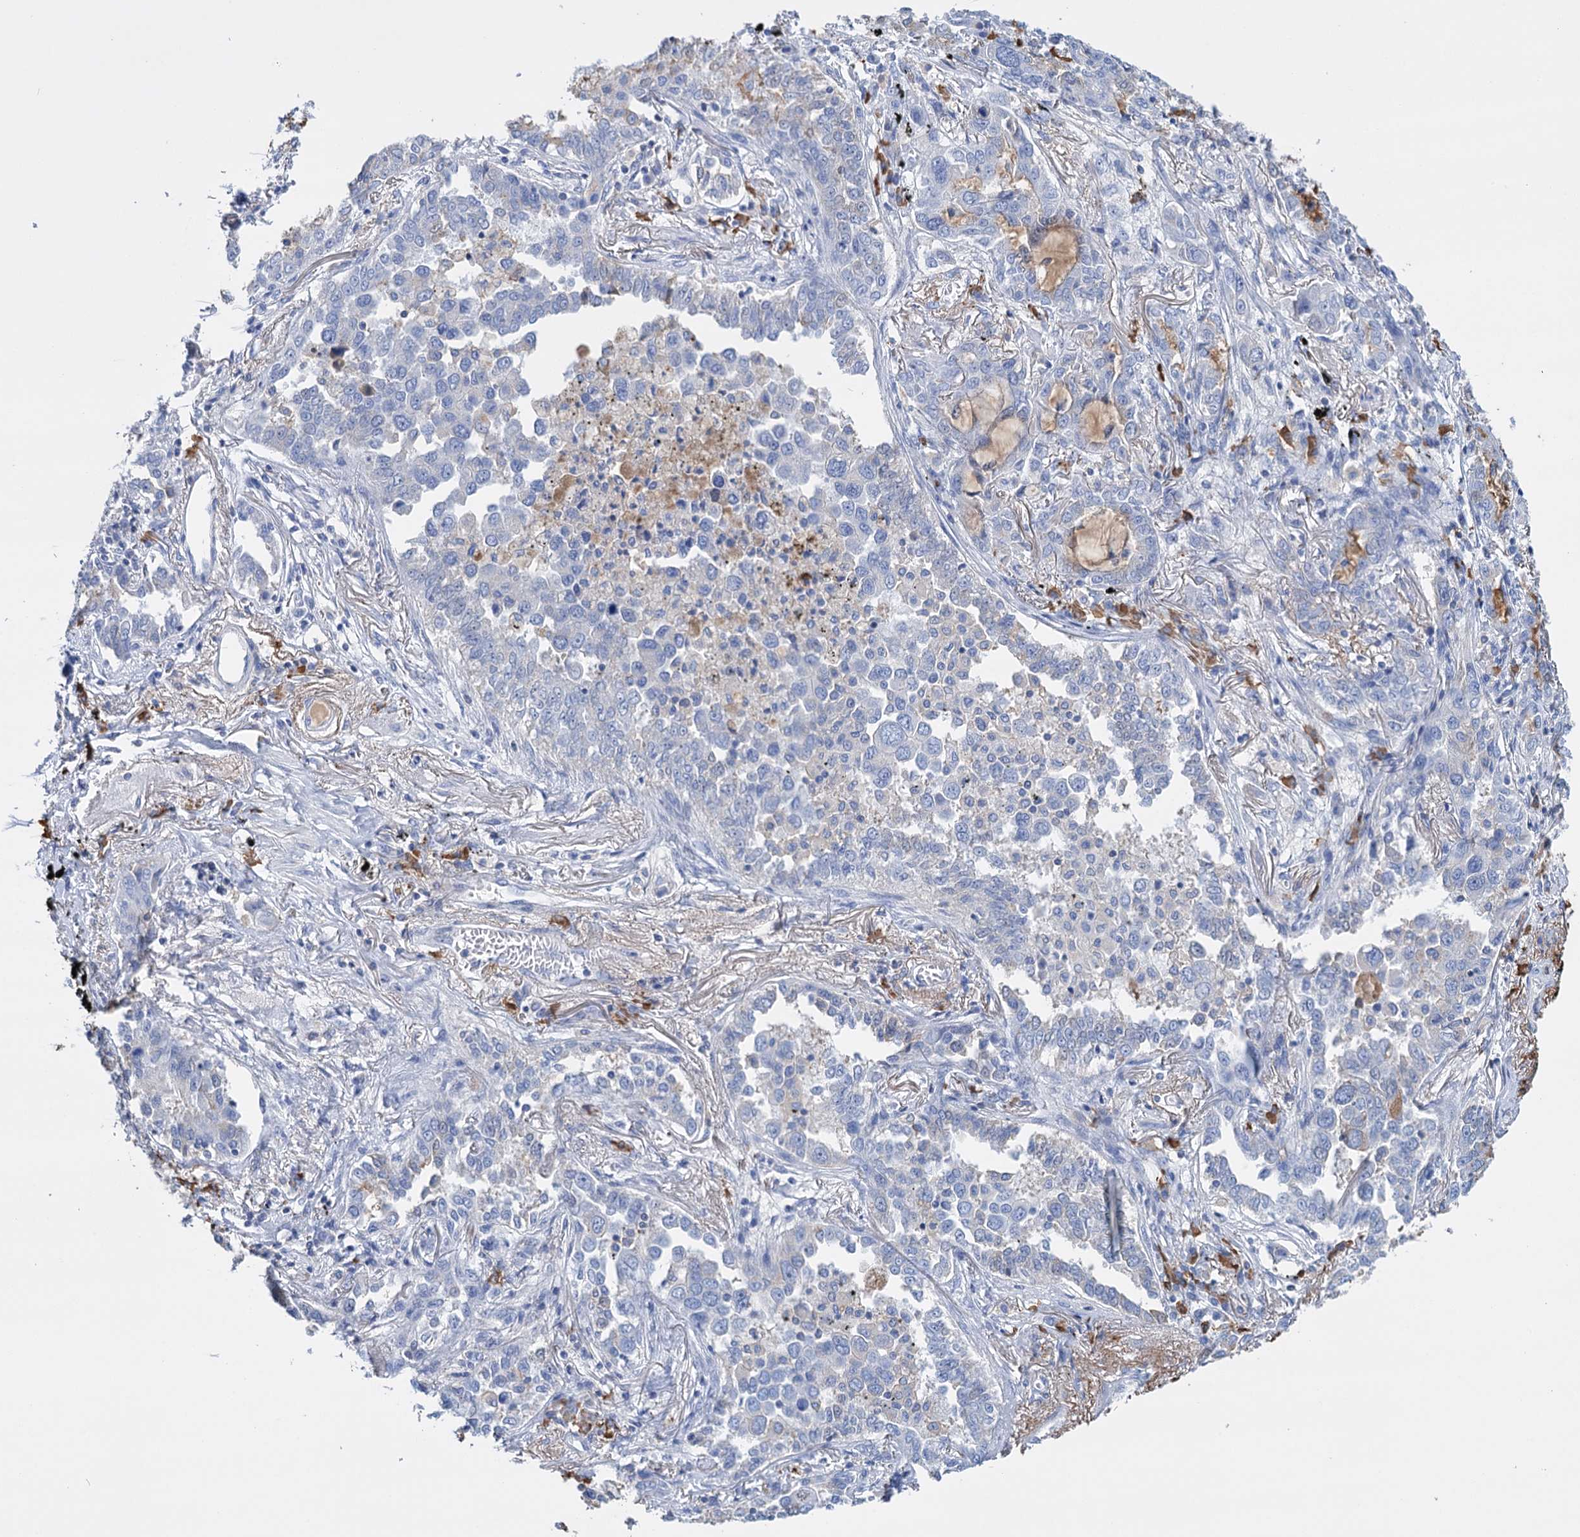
{"staining": {"intensity": "negative", "quantity": "none", "location": "none"}, "tissue": "lung cancer", "cell_type": "Tumor cells", "image_type": "cancer", "snomed": [{"axis": "morphology", "description": "Adenocarcinoma, NOS"}, {"axis": "topography", "description": "Lung"}], "caption": "The immunohistochemistry (IHC) micrograph has no significant expression in tumor cells of lung adenocarcinoma tissue.", "gene": "FBXW12", "patient": {"sex": "male", "age": 67}}